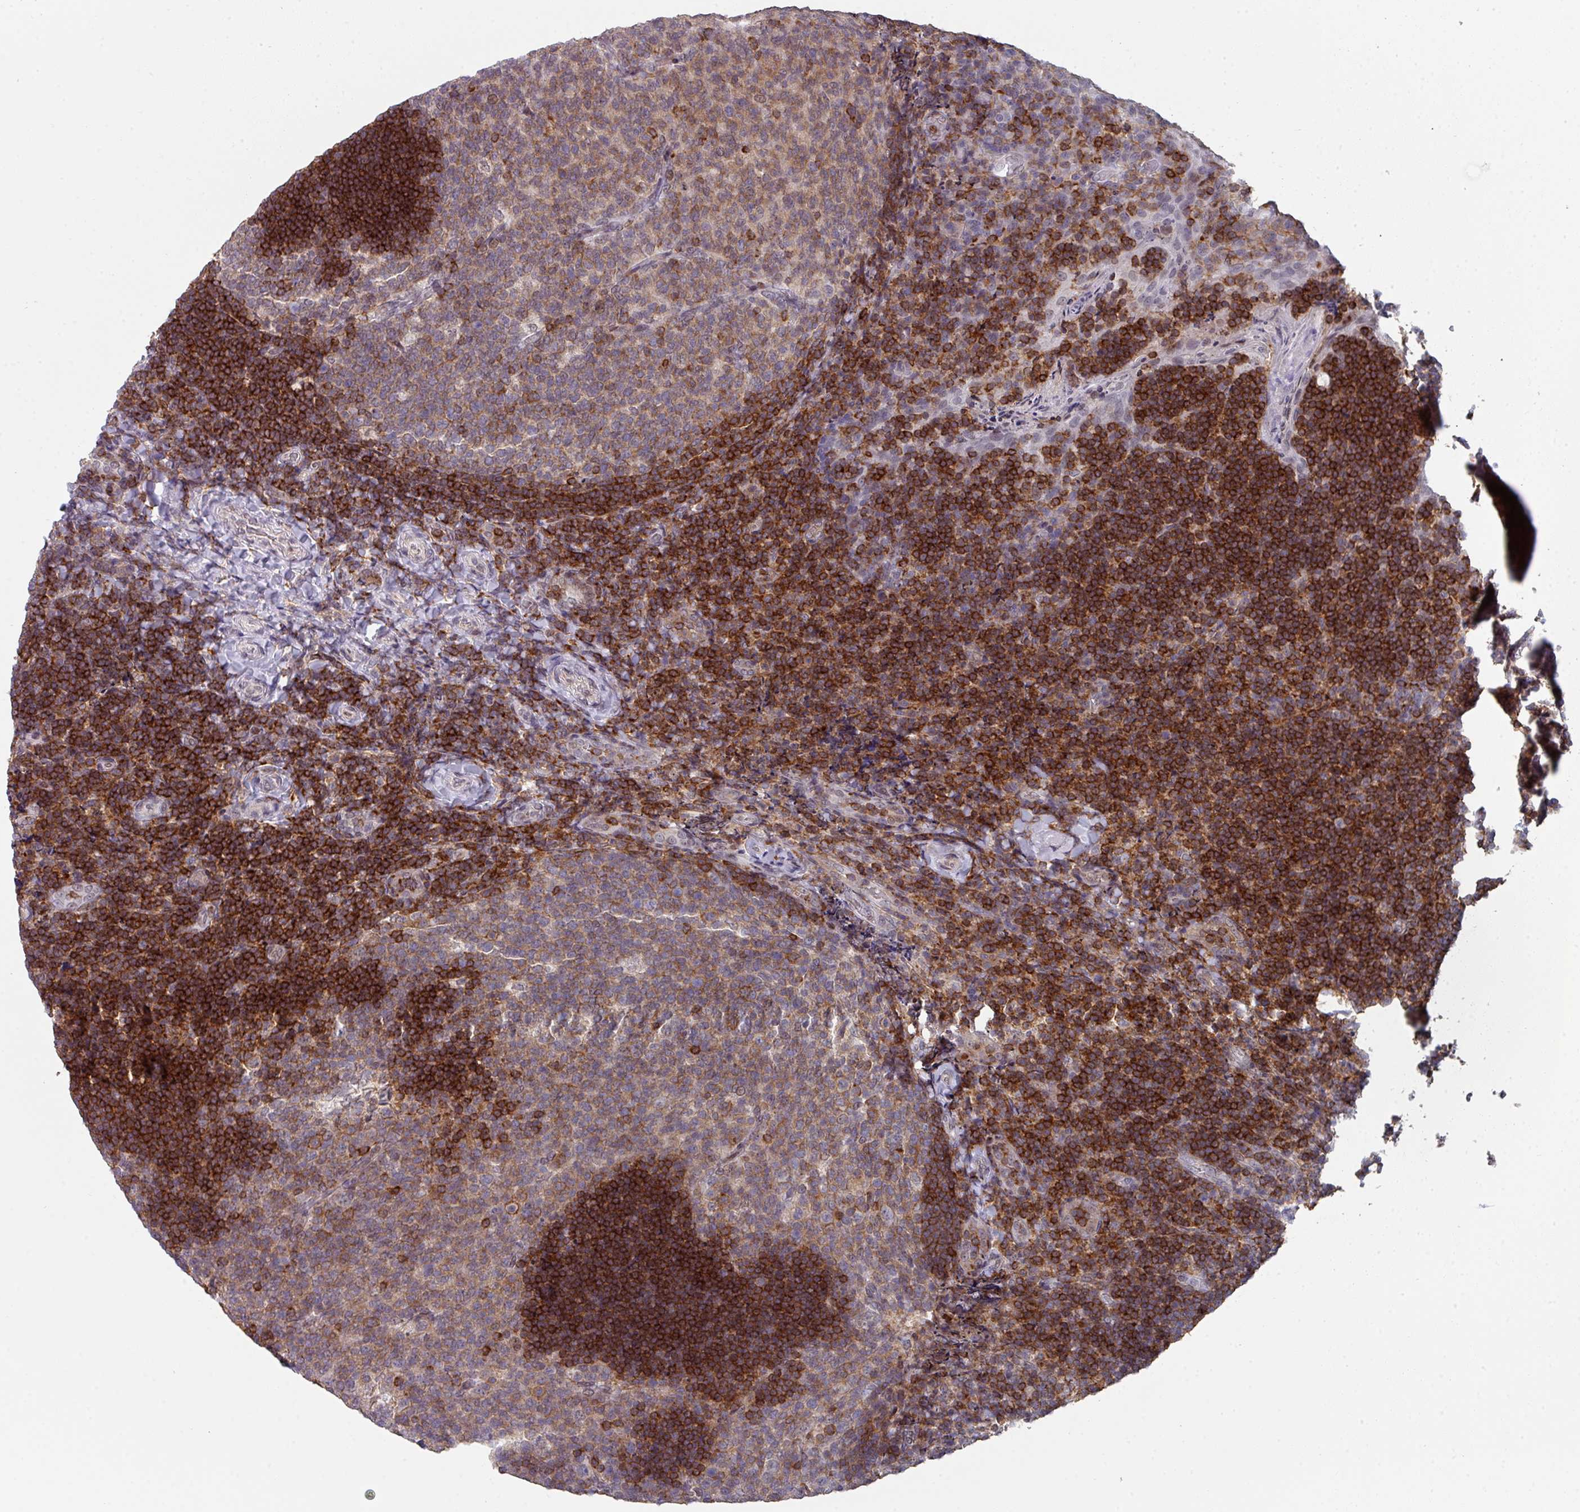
{"staining": {"intensity": "moderate", "quantity": ">75%", "location": "cytoplasmic/membranous"}, "tissue": "tonsil", "cell_type": "Germinal center cells", "image_type": "normal", "snomed": [{"axis": "morphology", "description": "Normal tissue, NOS"}, {"axis": "topography", "description": "Tonsil"}], "caption": "Immunohistochemistry (IHC) of benign human tonsil shows medium levels of moderate cytoplasmic/membranous expression in approximately >75% of germinal center cells. (DAB = brown stain, brightfield microscopy at high magnification).", "gene": "RASAL3", "patient": {"sex": "female", "age": 10}}